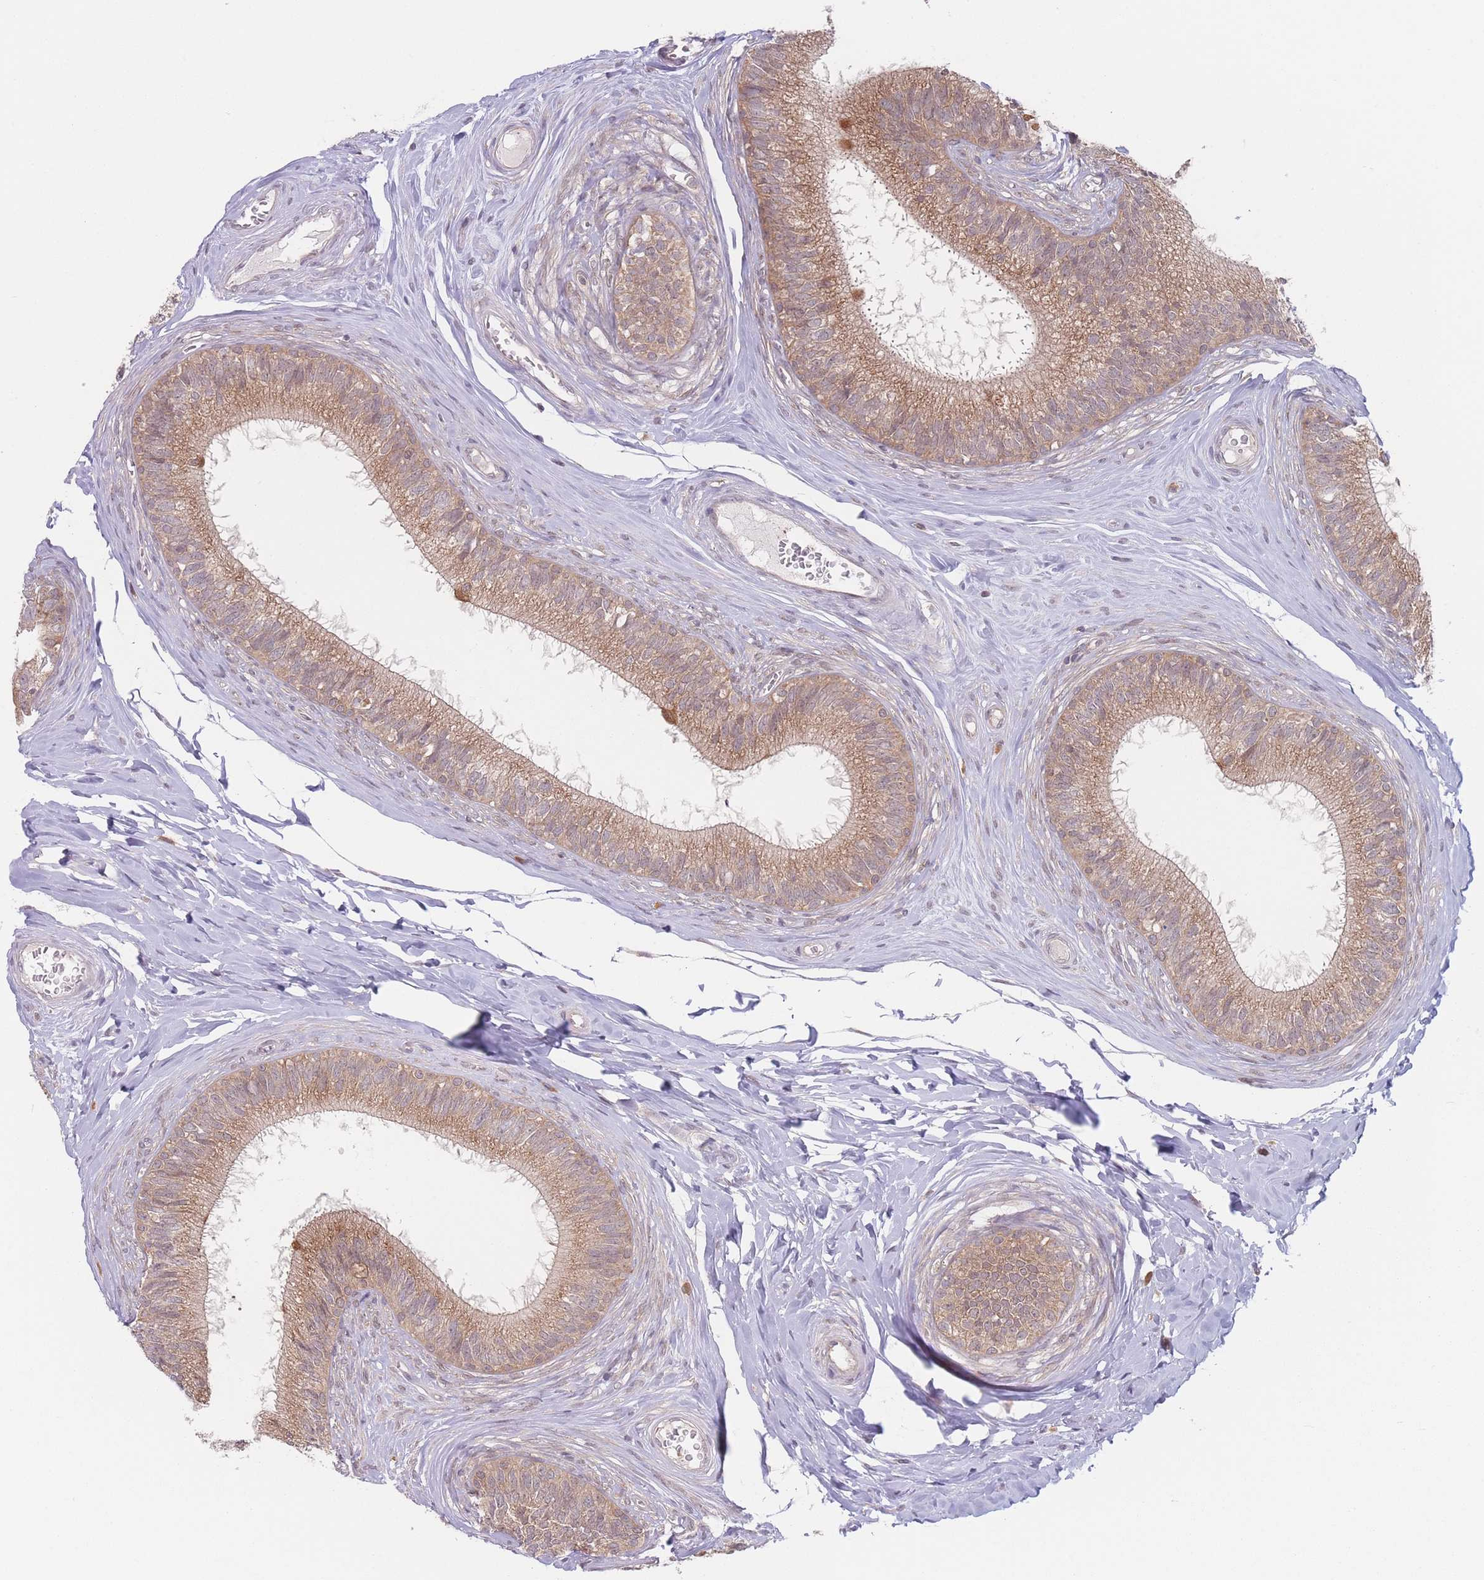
{"staining": {"intensity": "moderate", "quantity": ">75%", "location": "cytoplasmic/membranous"}, "tissue": "epididymis", "cell_type": "Glandular cells", "image_type": "normal", "snomed": [{"axis": "morphology", "description": "Normal tissue, NOS"}, {"axis": "topography", "description": "Epididymis"}], "caption": "Immunohistochemical staining of normal human epididymis displays >75% levels of moderate cytoplasmic/membranous protein staining in about >75% of glandular cells. (Stains: DAB (3,3'-diaminobenzidine) in brown, nuclei in blue, Microscopy: brightfield microscopy at high magnification).", "gene": "PPM1A", "patient": {"sex": "male", "age": 33}}